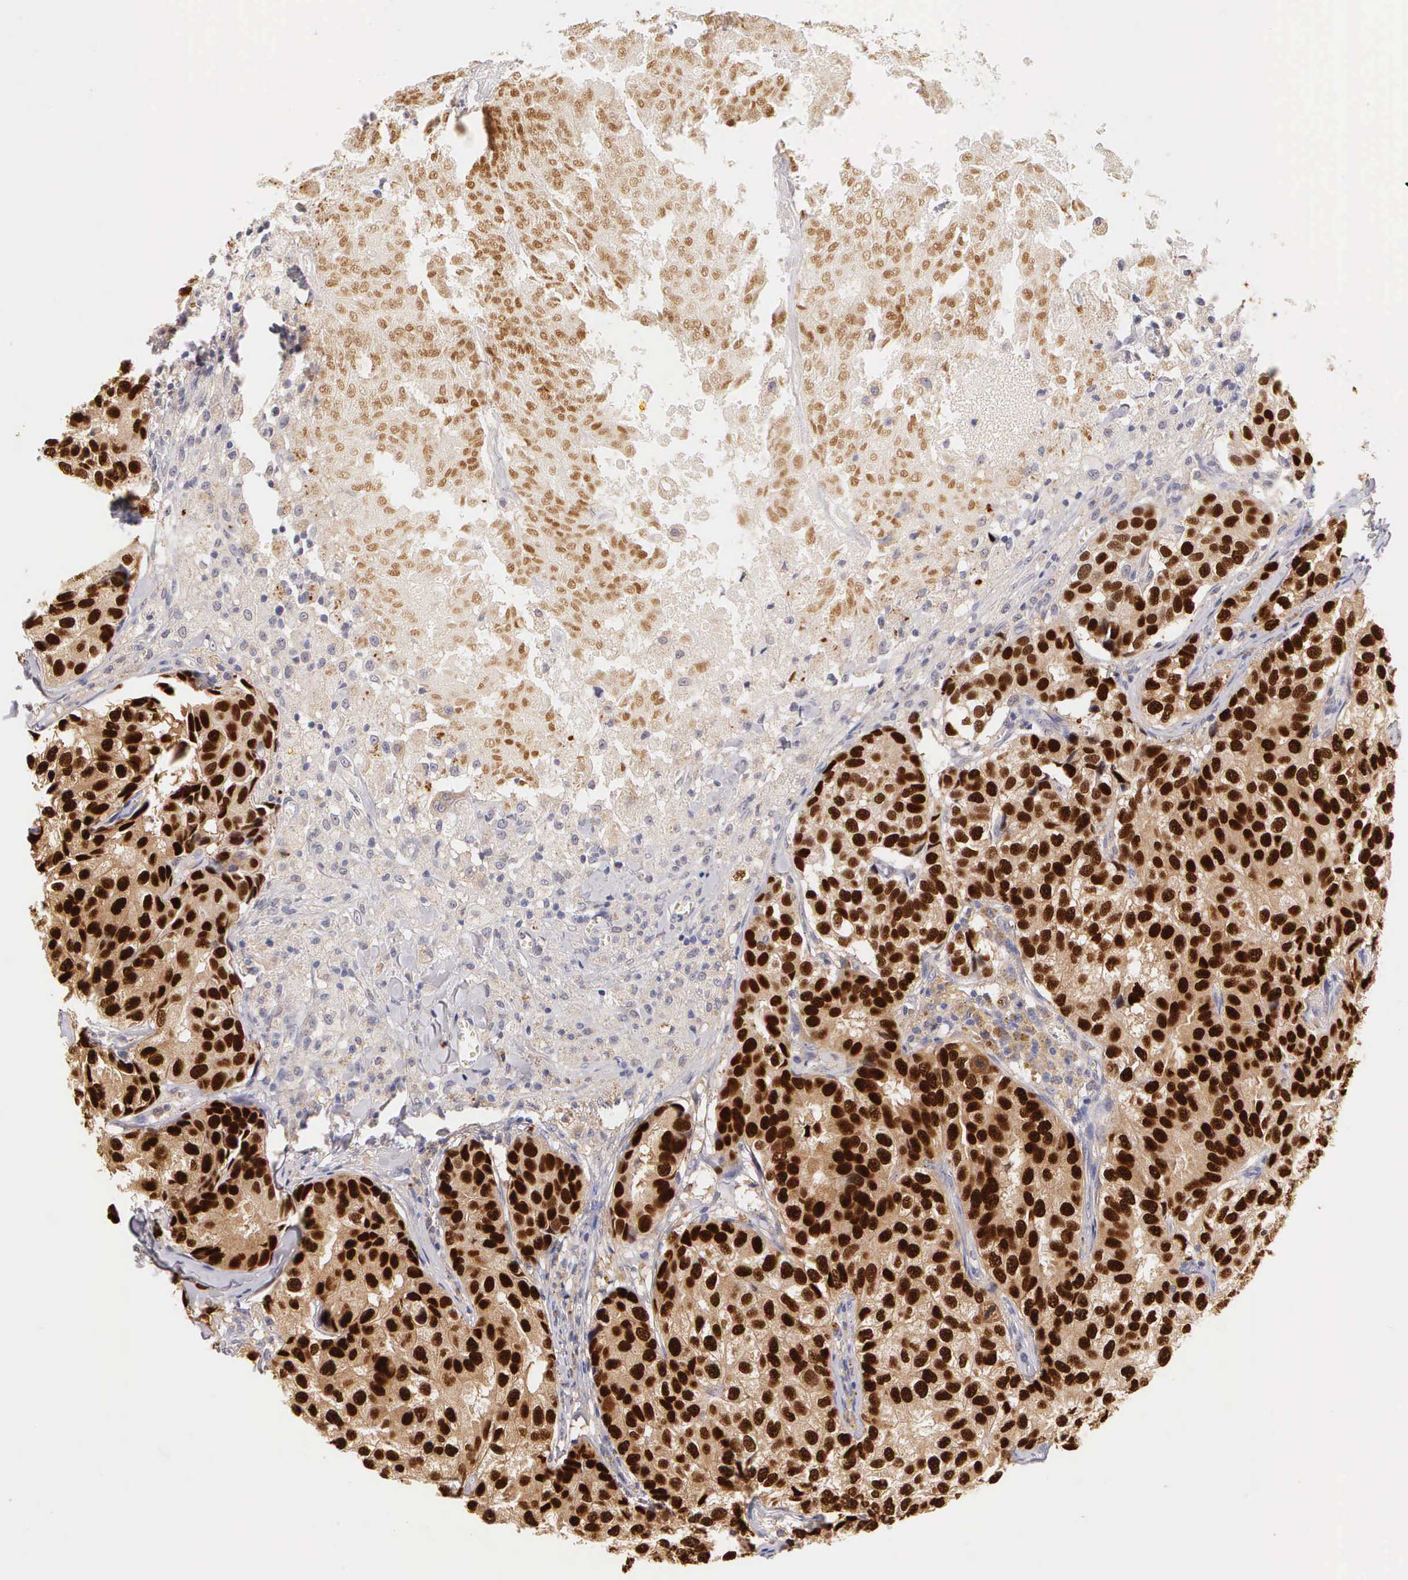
{"staining": {"intensity": "strong", "quantity": ">75%", "location": "nuclear"}, "tissue": "breast cancer", "cell_type": "Tumor cells", "image_type": "cancer", "snomed": [{"axis": "morphology", "description": "Duct carcinoma"}, {"axis": "topography", "description": "Breast"}], "caption": "Protein analysis of breast cancer (infiltrating ductal carcinoma) tissue displays strong nuclear staining in approximately >75% of tumor cells. Using DAB (brown) and hematoxylin (blue) stains, captured at high magnification using brightfield microscopy.", "gene": "ESR1", "patient": {"sex": "female", "age": 68}}